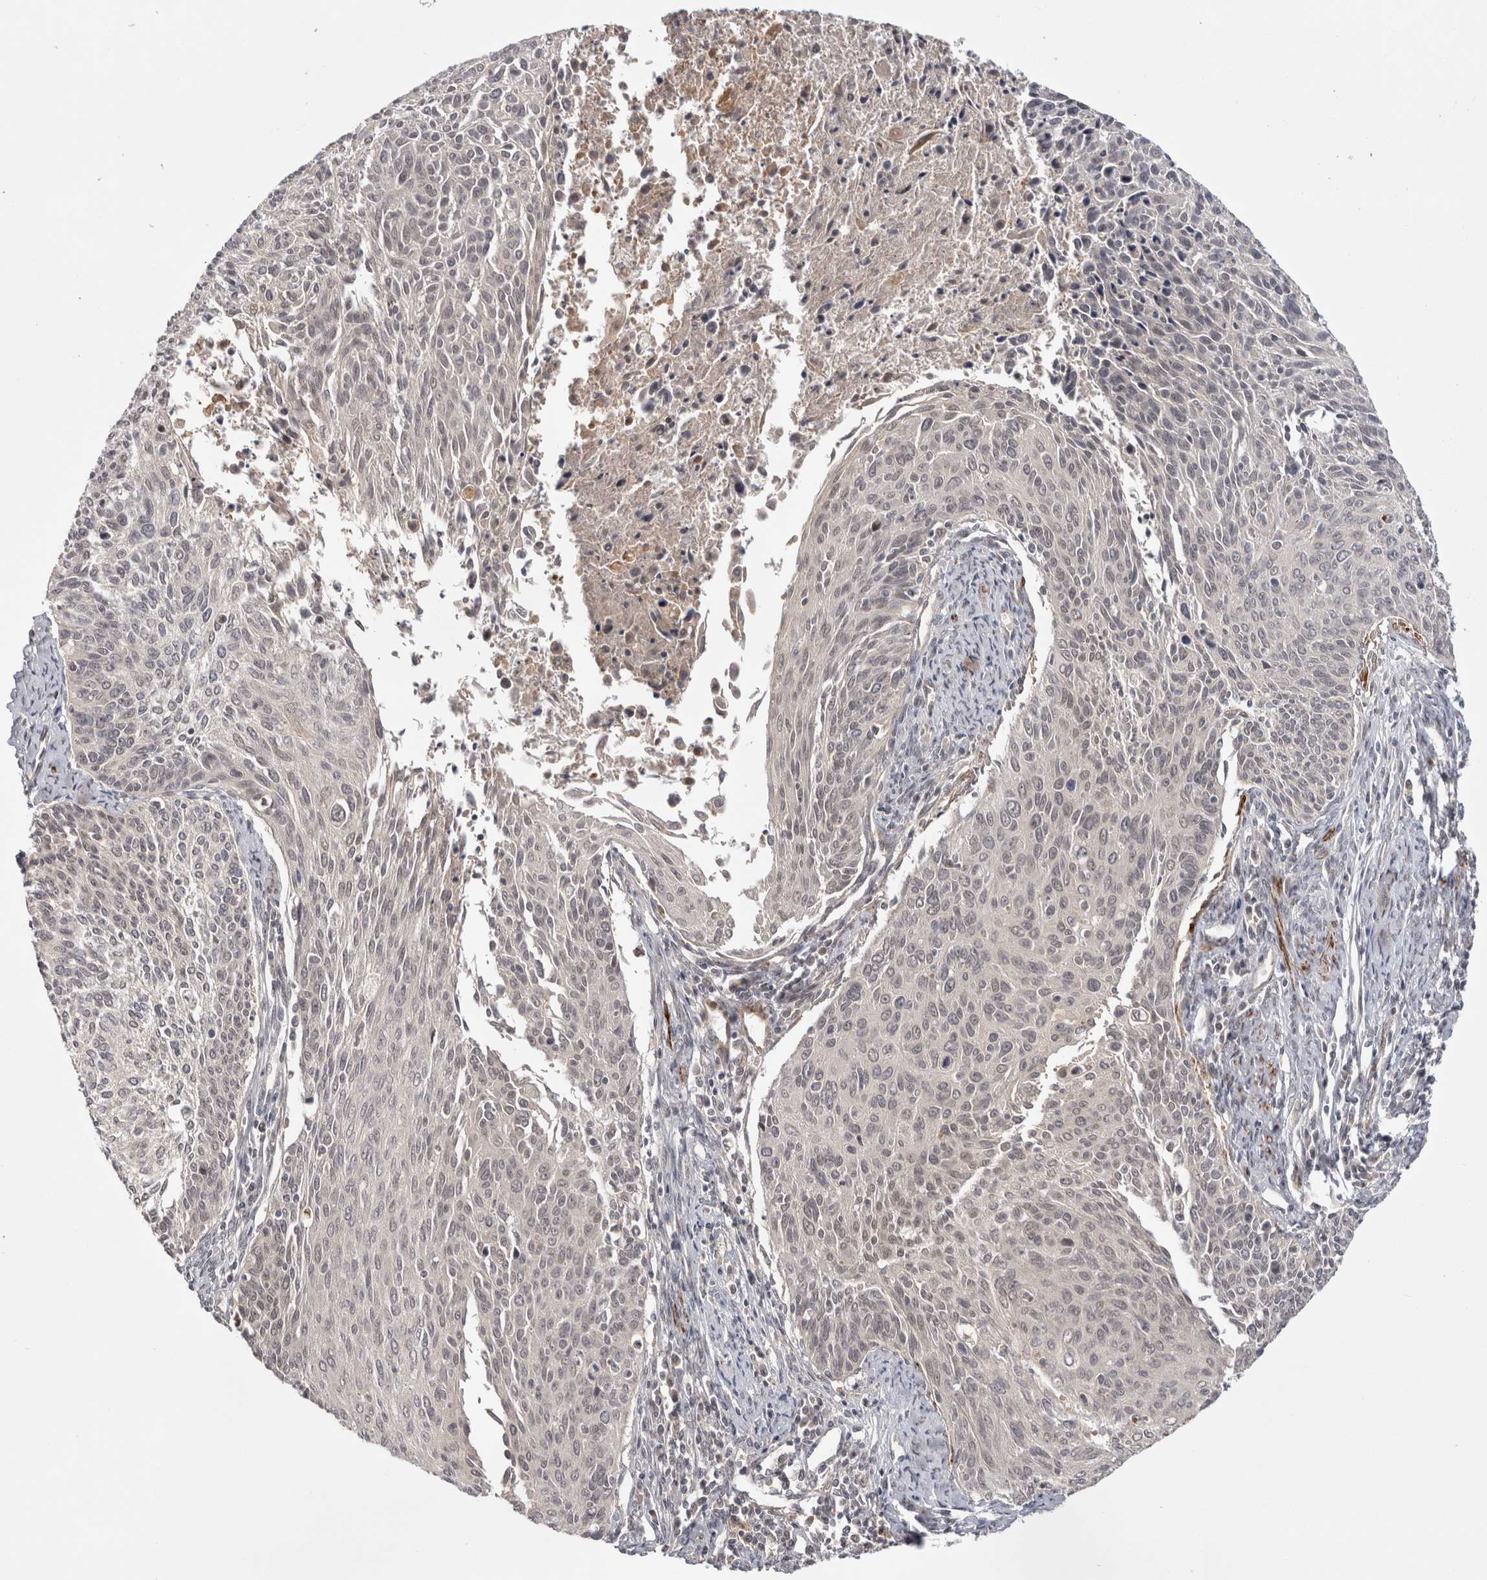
{"staining": {"intensity": "weak", "quantity": "<25%", "location": "nuclear"}, "tissue": "cervical cancer", "cell_type": "Tumor cells", "image_type": "cancer", "snomed": [{"axis": "morphology", "description": "Squamous cell carcinoma, NOS"}, {"axis": "topography", "description": "Cervix"}], "caption": "High power microscopy photomicrograph of an IHC micrograph of cervical cancer (squamous cell carcinoma), revealing no significant expression in tumor cells. (Immunohistochemistry, brightfield microscopy, high magnification).", "gene": "ZNF318", "patient": {"sex": "female", "age": 55}}